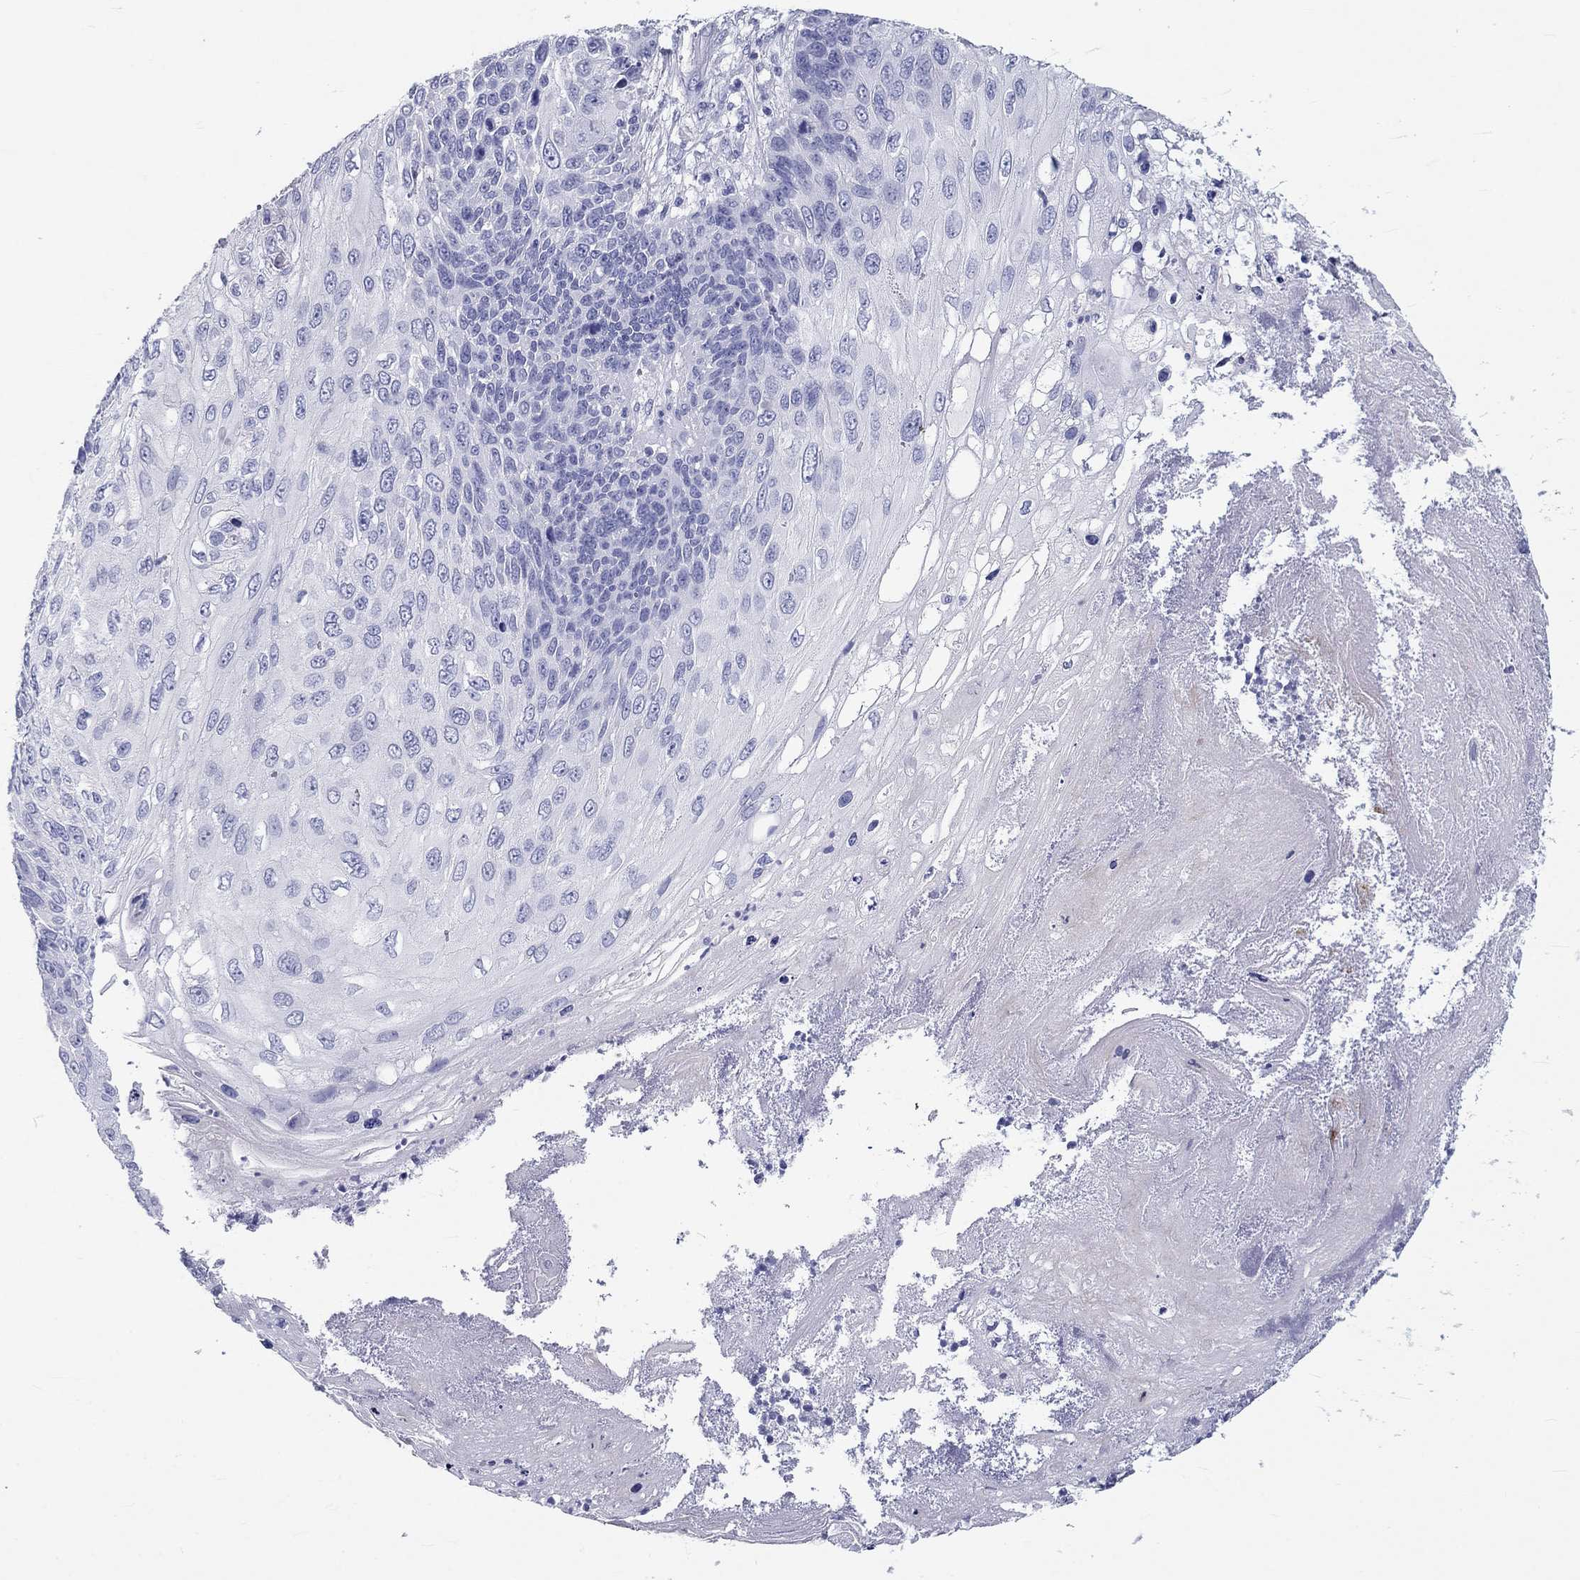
{"staining": {"intensity": "negative", "quantity": "none", "location": "none"}, "tissue": "skin cancer", "cell_type": "Tumor cells", "image_type": "cancer", "snomed": [{"axis": "morphology", "description": "Squamous cell carcinoma, NOS"}, {"axis": "topography", "description": "Skin"}], "caption": "Immunohistochemistry image of human squamous cell carcinoma (skin) stained for a protein (brown), which exhibits no staining in tumor cells. (Brightfield microscopy of DAB immunohistochemistry at high magnification).", "gene": "DNALI1", "patient": {"sex": "male", "age": 92}}